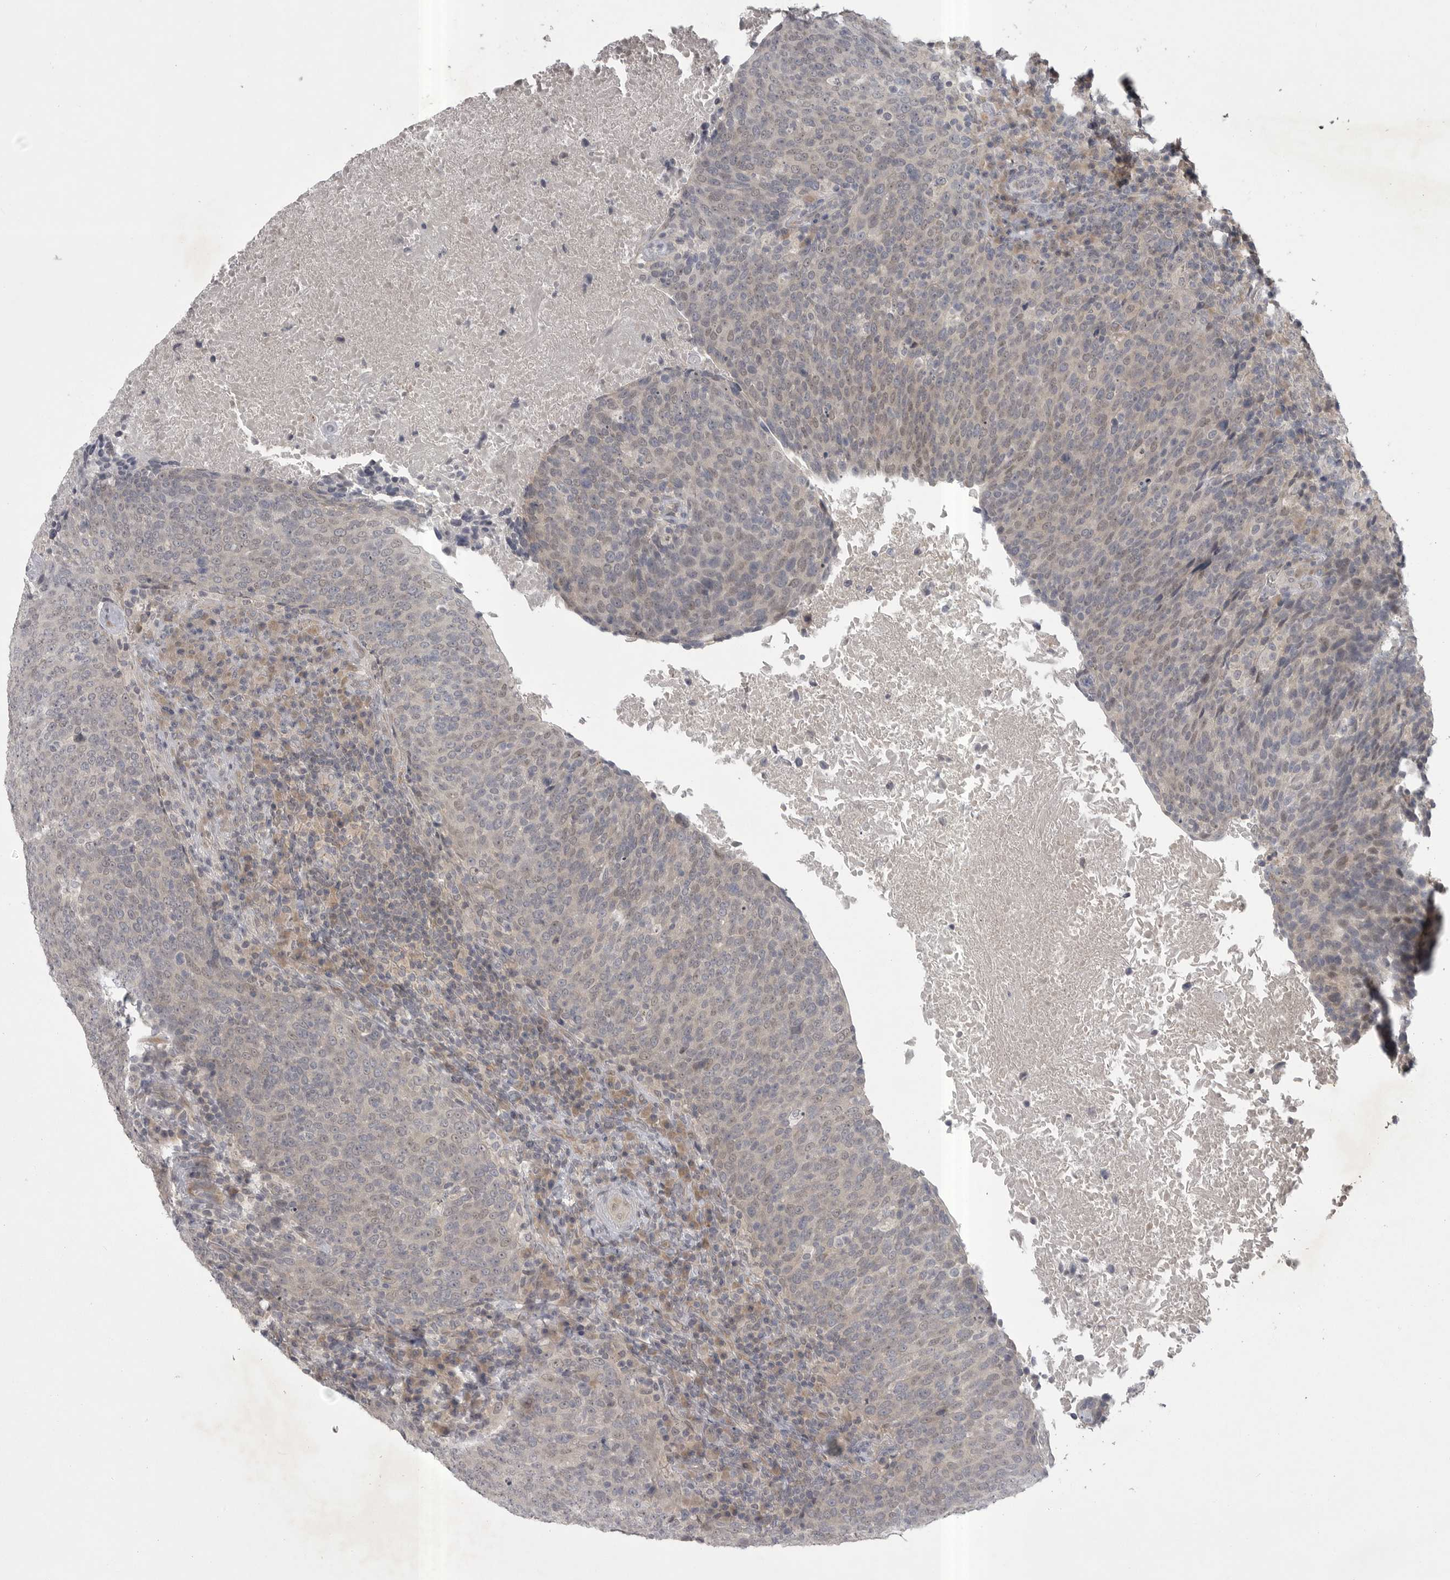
{"staining": {"intensity": "weak", "quantity": "<25%", "location": "nuclear"}, "tissue": "head and neck cancer", "cell_type": "Tumor cells", "image_type": "cancer", "snomed": [{"axis": "morphology", "description": "Squamous cell carcinoma, NOS"}, {"axis": "morphology", "description": "Squamous cell carcinoma, metastatic, NOS"}, {"axis": "topography", "description": "Lymph node"}, {"axis": "topography", "description": "Head-Neck"}], "caption": "Photomicrograph shows no protein expression in tumor cells of head and neck squamous cell carcinoma tissue.", "gene": "PHF13", "patient": {"sex": "male", "age": 62}}